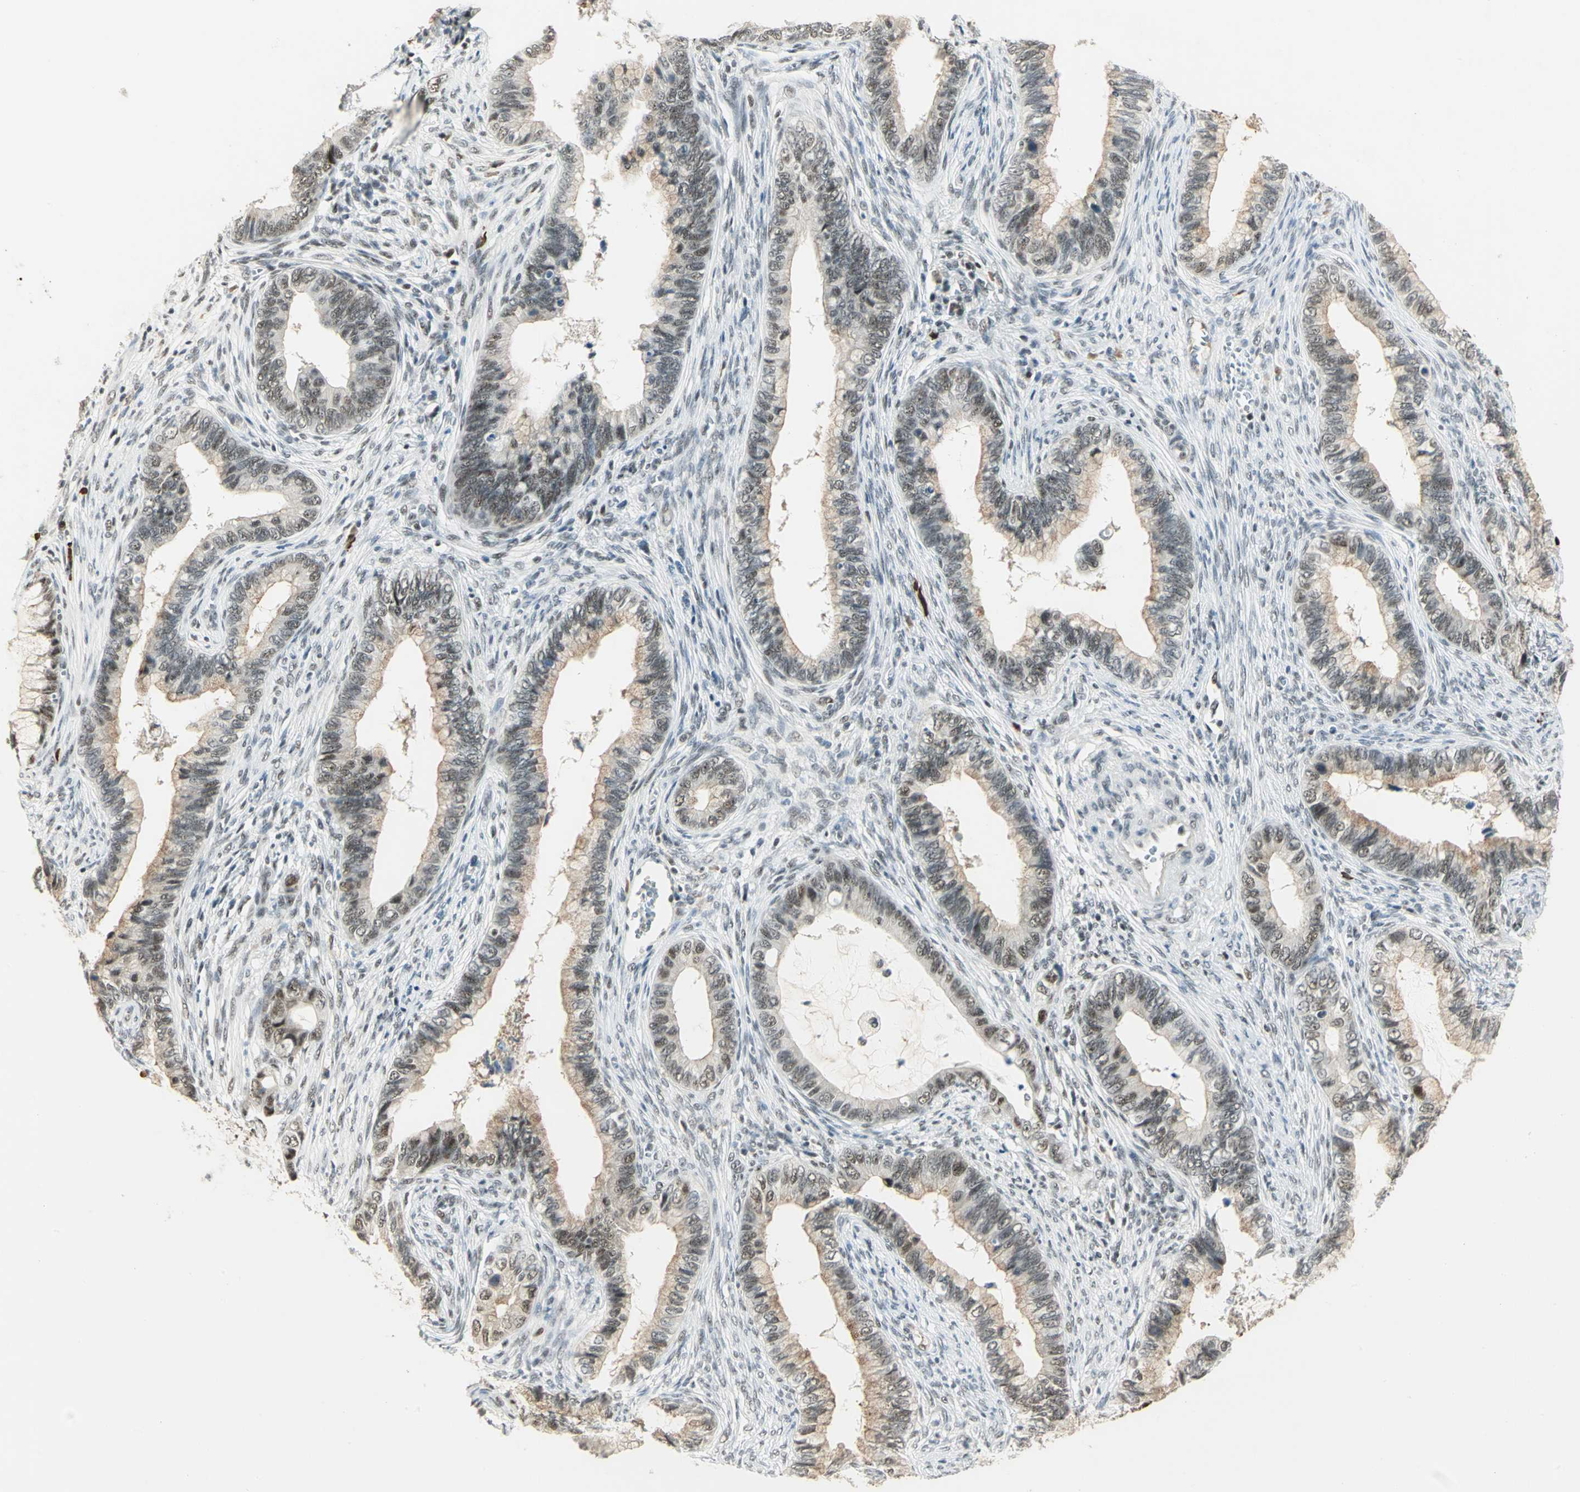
{"staining": {"intensity": "moderate", "quantity": "25%-75%", "location": "cytoplasmic/membranous,nuclear"}, "tissue": "cervical cancer", "cell_type": "Tumor cells", "image_type": "cancer", "snomed": [{"axis": "morphology", "description": "Adenocarcinoma, NOS"}, {"axis": "topography", "description": "Cervix"}], "caption": "This image shows cervical cancer stained with immunohistochemistry to label a protein in brown. The cytoplasmic/membranous and nuclear of tumor cells show moderate positivity for the protein. Nuclei are counter-stained blue.", "gene": "CCNT1", "patient": {"sex": "female", "age": 44}}